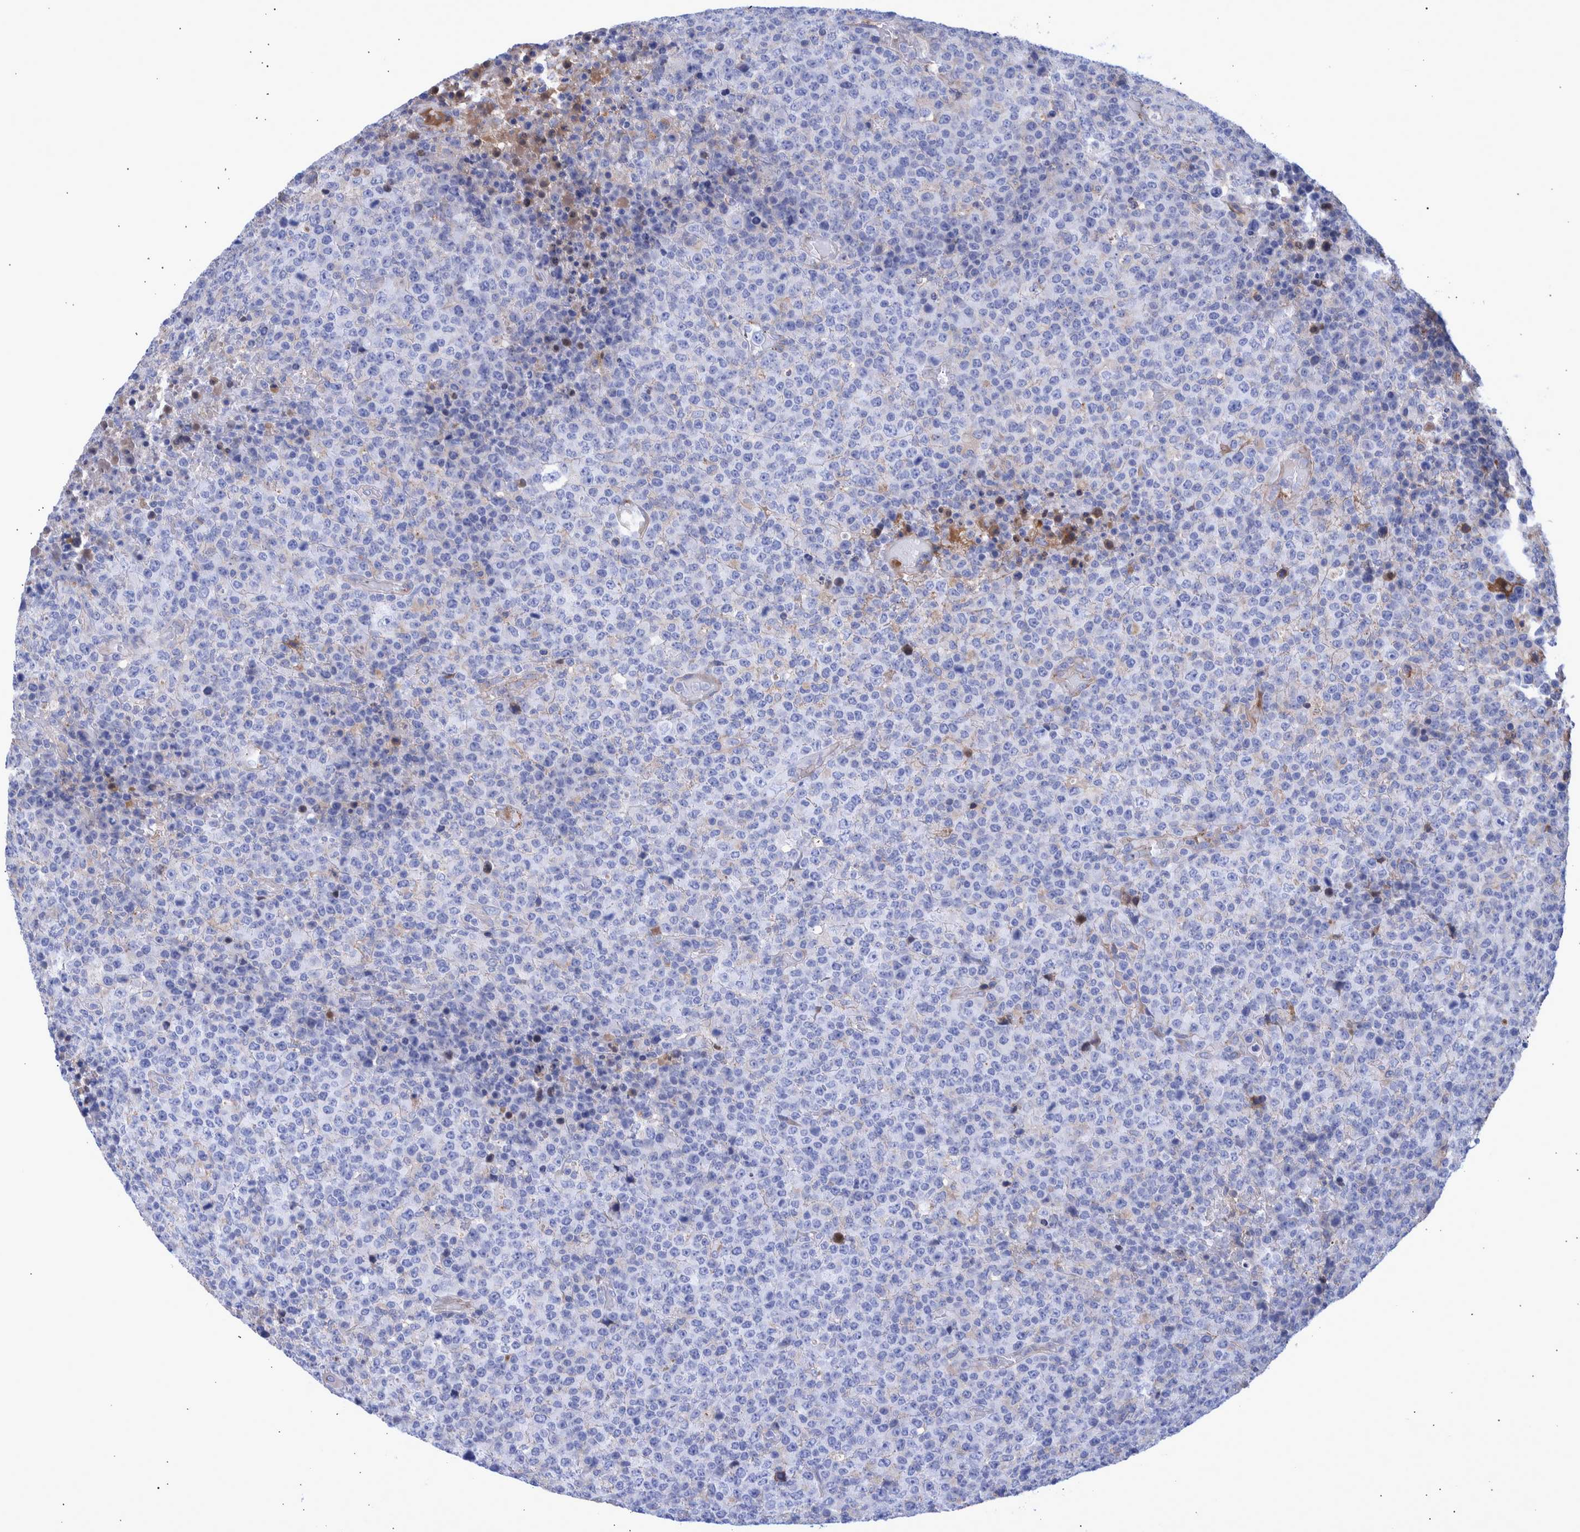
{"staining": {"intensity": "negative", "quantity": "none", "location": "none"}, "tissue": "lymphoma", "cell_type": "Tumor cells", "image_type": "cancer", "snomed": [{"axis": "morphology", "description": "Malignant lymphoma, non-Hodgkin's type, High grade"}, {"axis": "topography", "description": "Lymph node"}], "caption": "An IHC histopathology image of high-grade malignant lymphoma, non-Hodgkin's type is shown. There is no staining in tumor cells of high-grade malignant lymphoma, non-Hodgkin's type. (Stains: DAB (3,3'-diaminobenzidine) immunohistochemistry with hematoxylin counter stain, Microscopy: brightfield microscopy at high magnification).", "gene": "DLL4", "patient": {"sex": "male", "age": 13}}